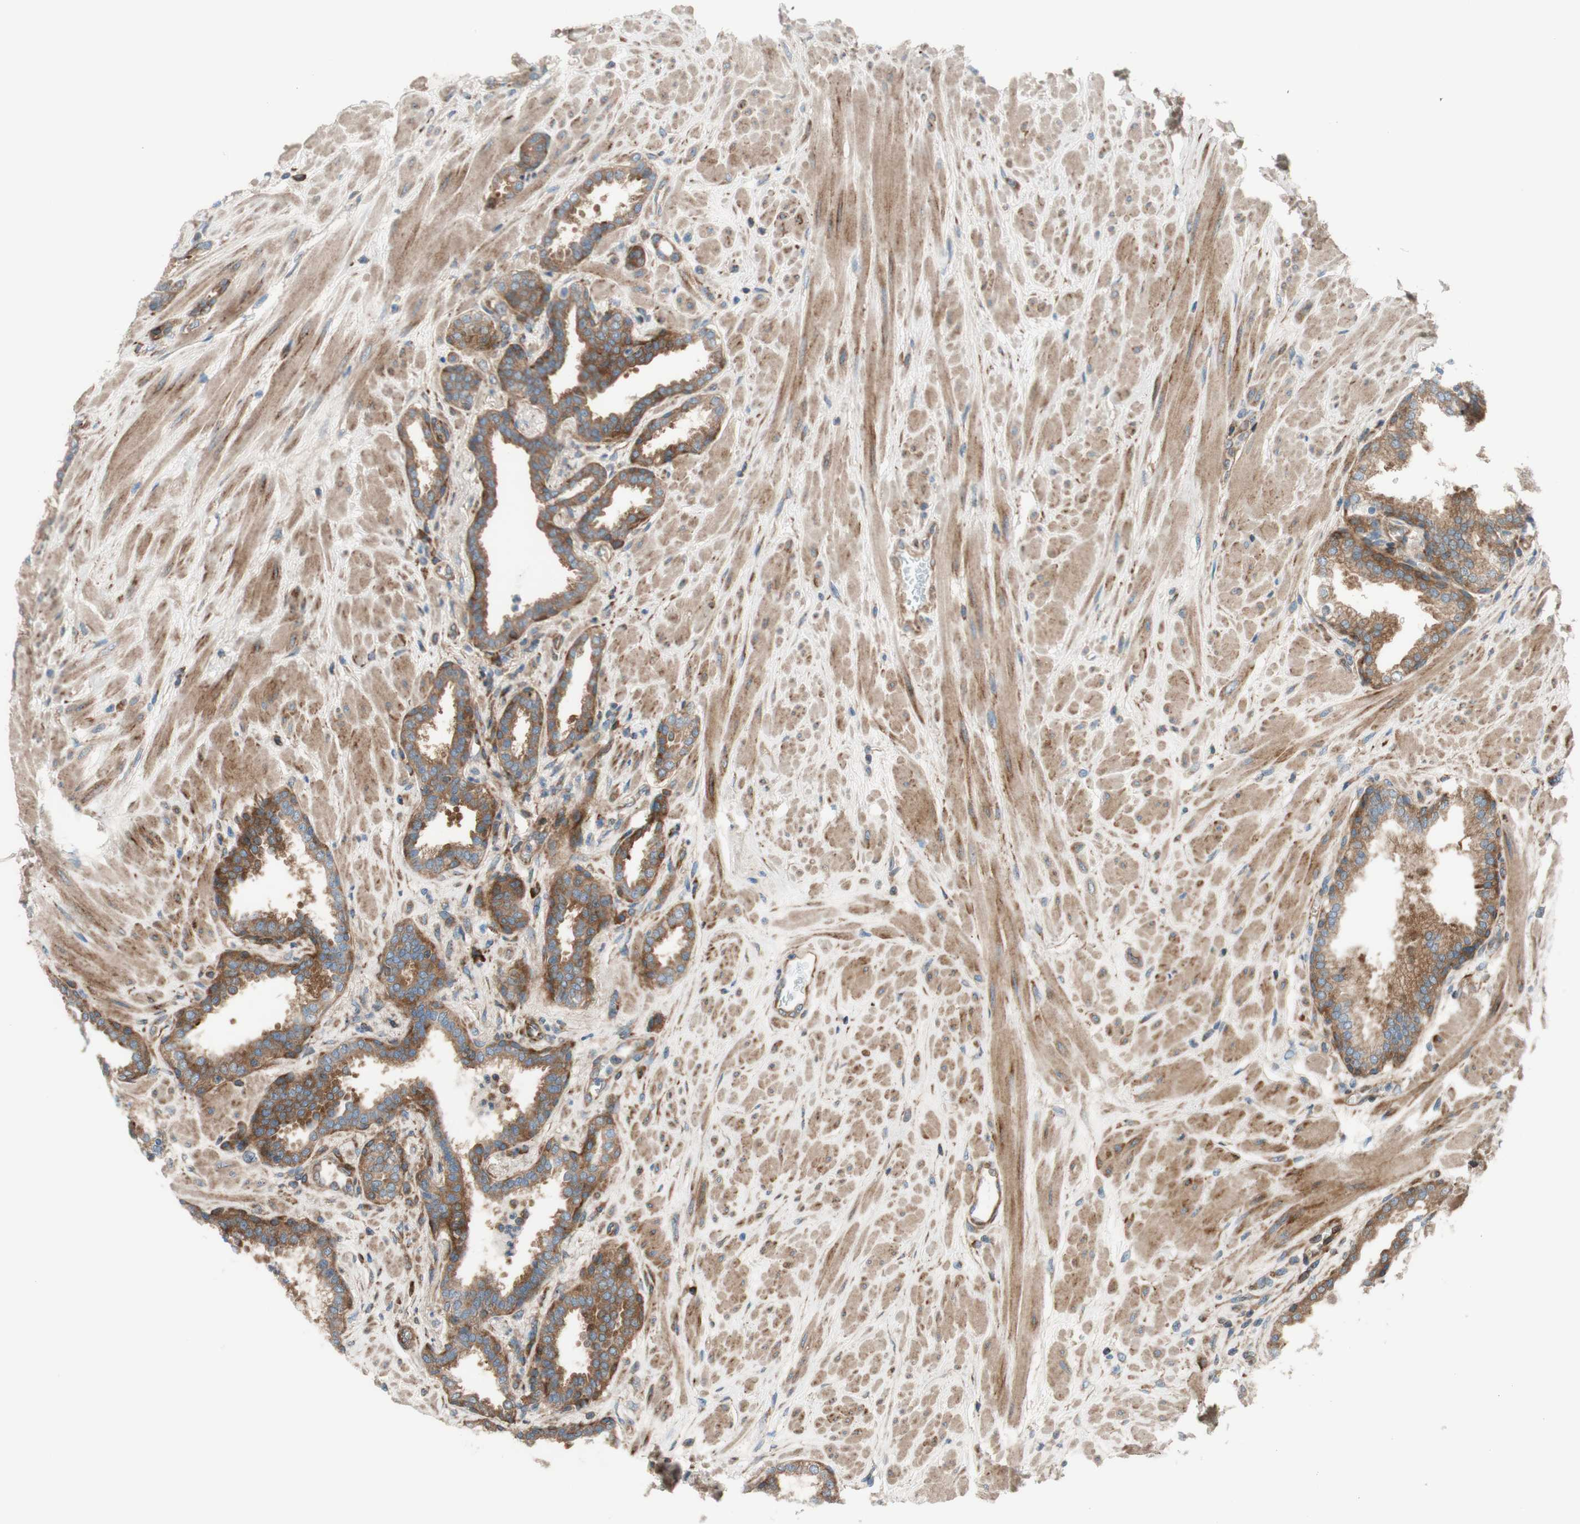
{"staining": {"intensity": "moderate", "quantity": ">75%", "location": "cytoplasmic/membranous"}, "tissue": "prostate", "cell_type": "Glandular cells", "image_type": "normal", "snomed": [{"axis": "morphology", "description": "Normal tissue, NOS"}, {"axis": "topography", "description": "Prostate"}], "caption": "Immunohistochemistry (DAB) staining of benign human prostate shows moderate cytoplasmic/membranous protein positivity in approximately >75% of glandular cells. The staining is performed using DAB (3,3'-diaminobenzidine) brown chromogen to label protein expression. The nuclei are counter-stained blue using hematoxylin.", "gene": "CCN4", "patient": {"sex": "male", "age": 51}}